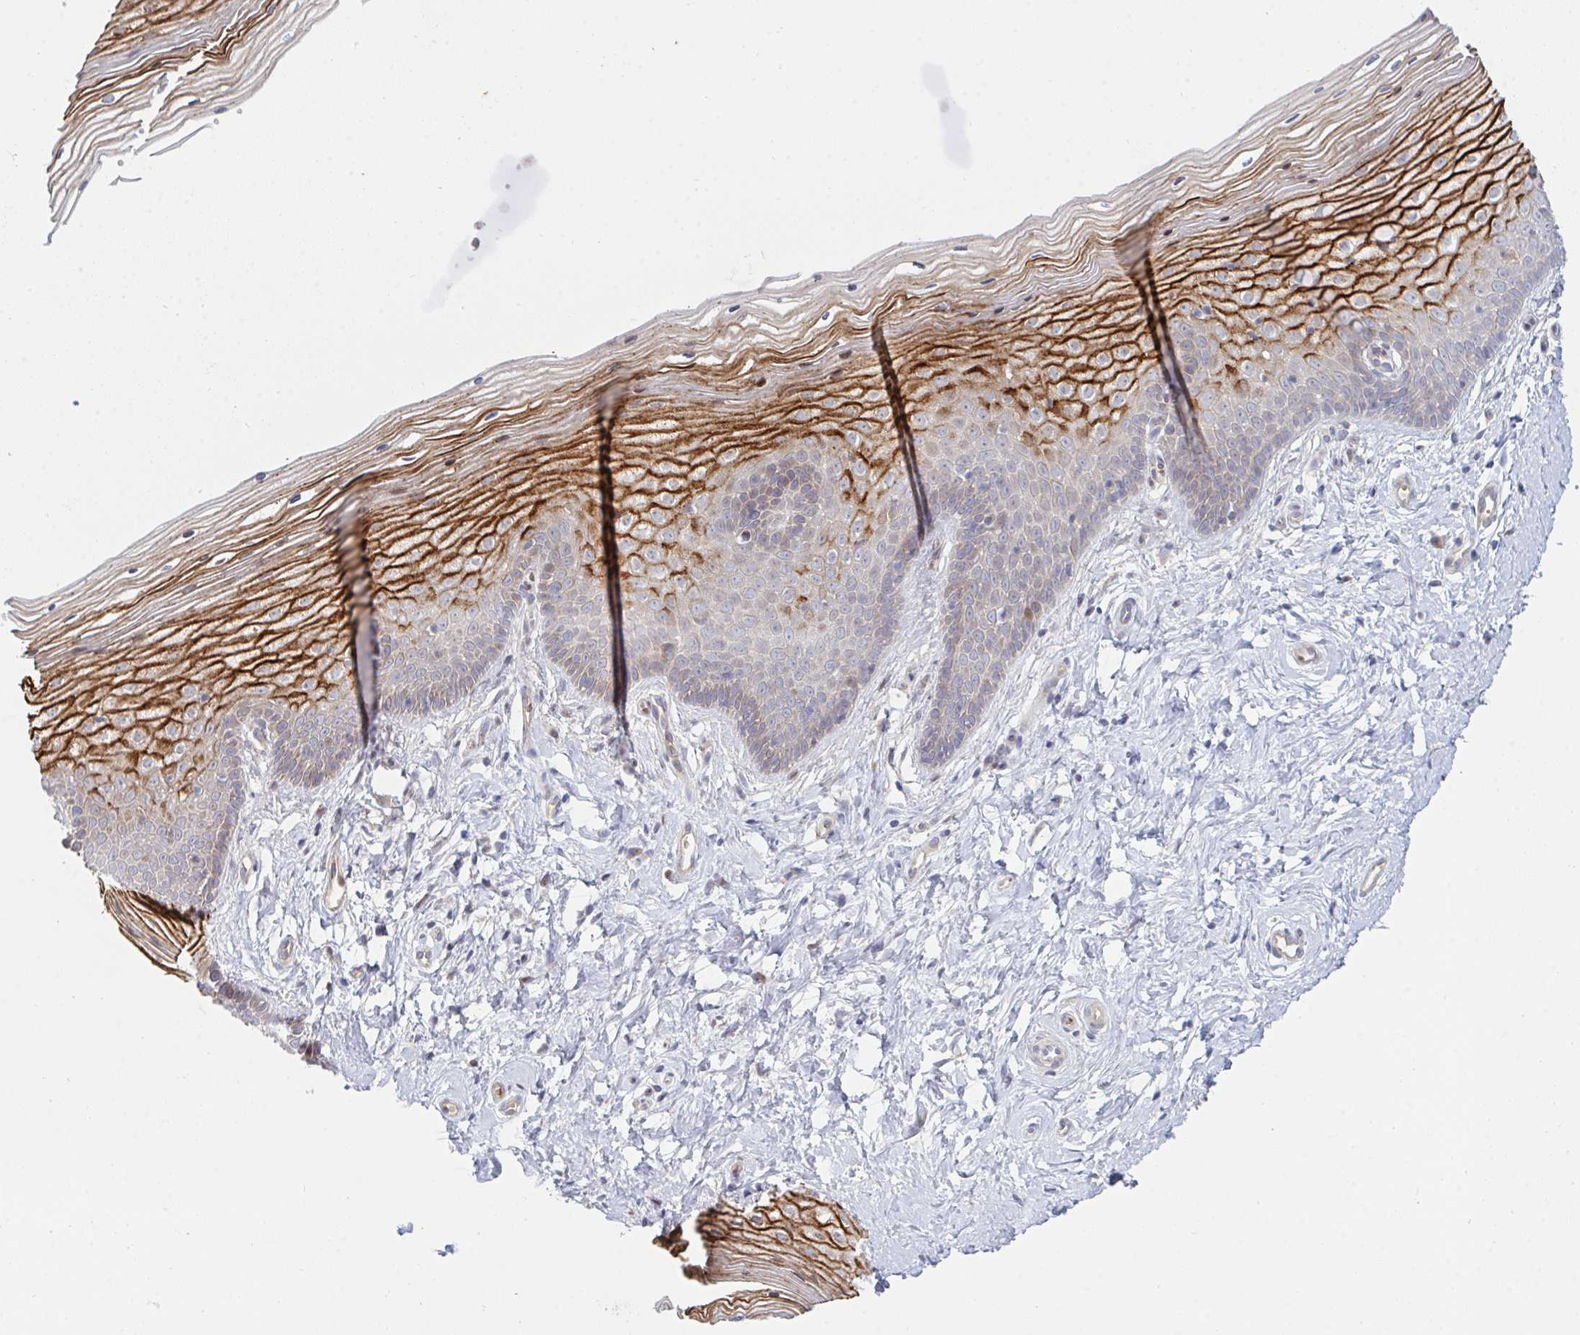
{"staining": {"intensity": "strong", "quantity": "<25%", "location": "cytoplasmic/membranous"}, "tissue": "vagina", "cell_type": "Squamous epithelial cells", "image_type": "normal", "snomed": [{"axis": "morphology", "description": "Normal tissue, NOS"}, {"axis": "topography", "description": "Vagina"}], "caption": "Immunohistochemical staining of unremarkable vagina reveals medium levels of strong cytoplasmic/membranous staining in approximately <25% of squamous epithelial cells. The staining was performed using DAB, with brown indicating positive protein expression. Nuclei are stained blue with hematoxylin.", "gene": "TNFSF4", "patient": {"sex": "female", "age": 38}}